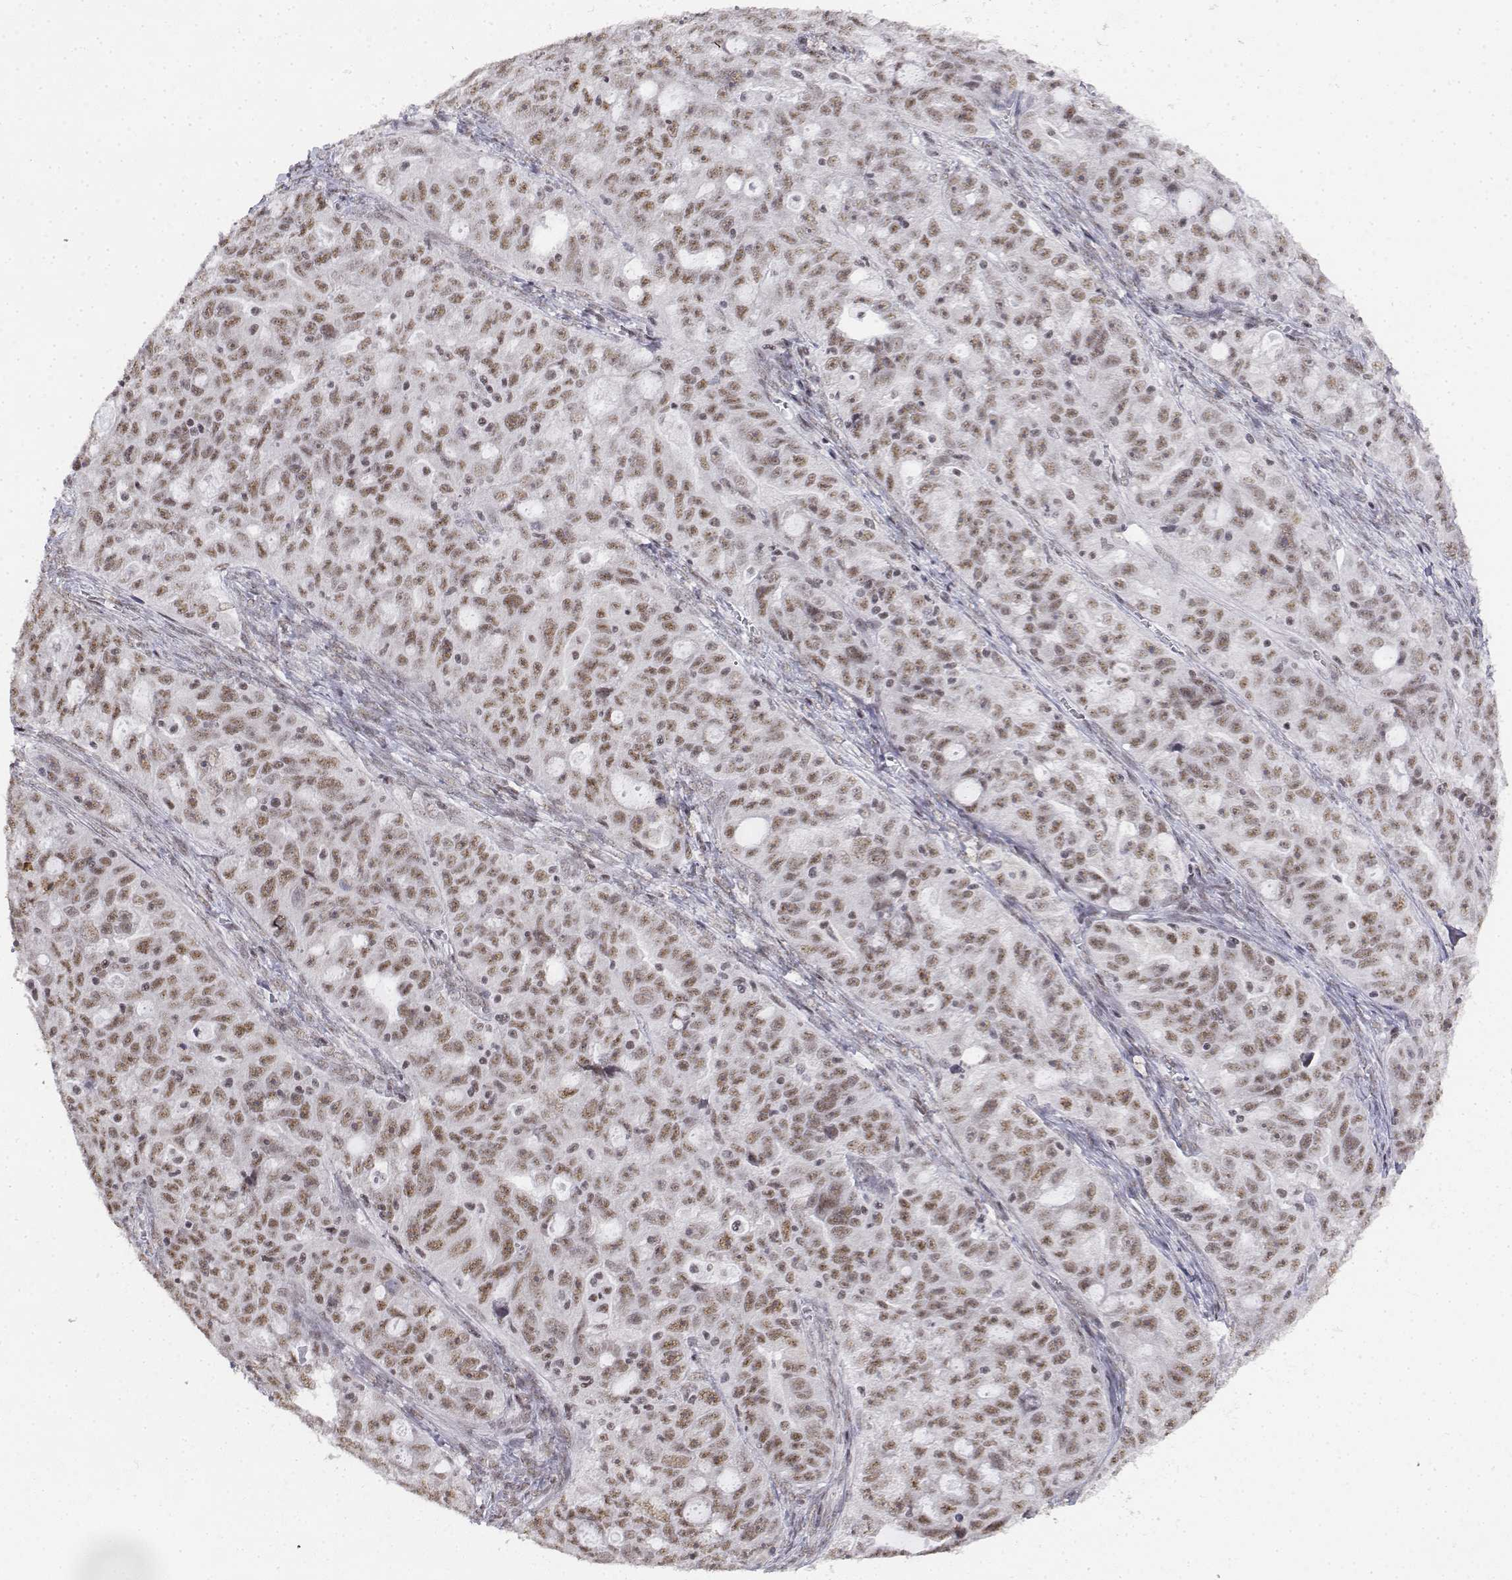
{"staining": {"intensity": "weak", "quantity": ">75%", "location": "nuclear"}, "tissue": "ovarian cancer", "cell_type": "Tumor cells", "image_type": "cancer", "snomed": [{"axis": "morphology", "description": "Cystadenocarcinoma, serous, NOS"}, {"axis": "topography", "description": "Ovary"}], "caption": "Protein expression analysis of human serous cystadenocarcinoma (ovarian) reveals weak nuclear positivity in about >75% of tumor cells. Immunohistochemistry (ihc) stains the protein of interest in brown and the nuclei are stained blue.", "gene": "SETD1A", "patient": {"sex": "female", "age": 51}}